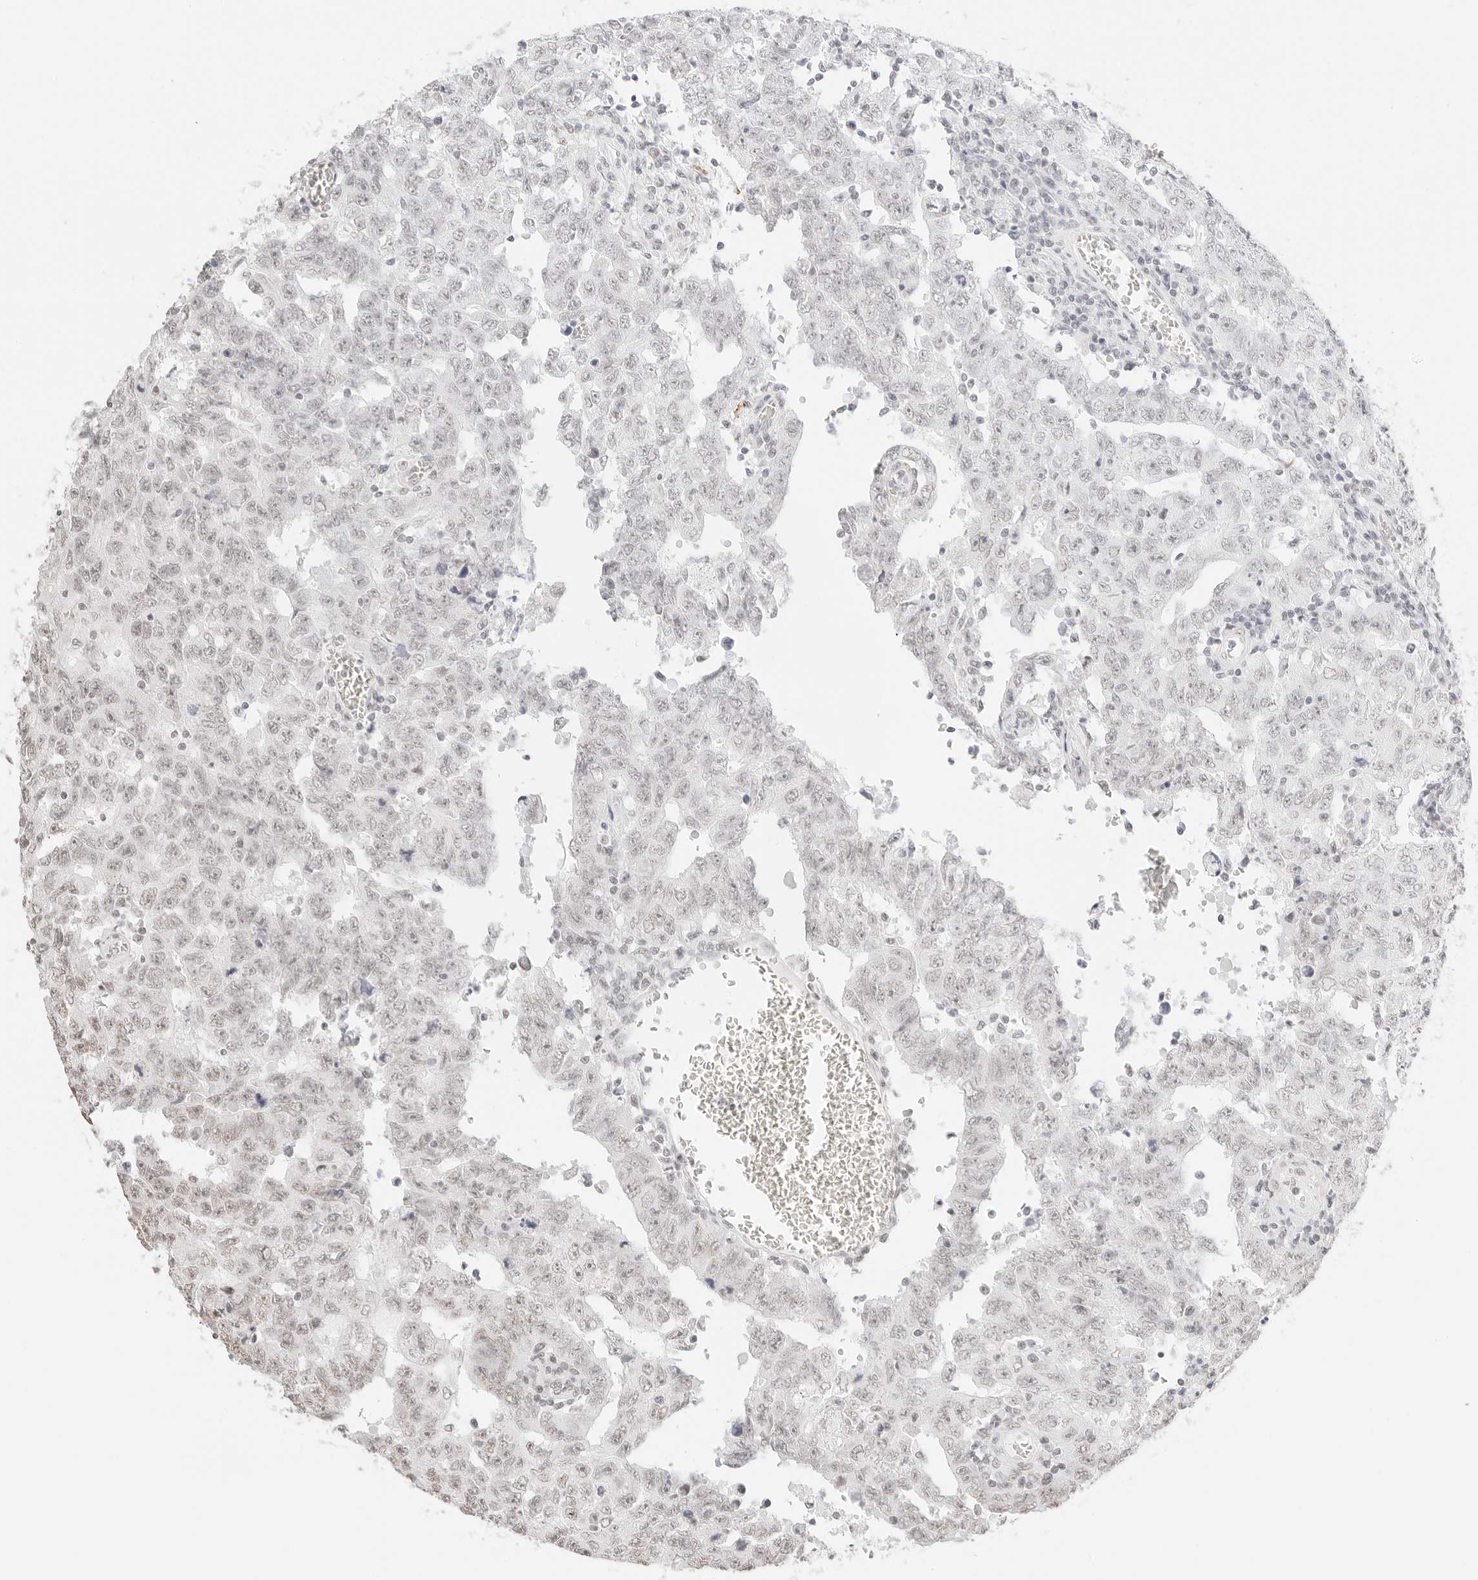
{"staining": {"intensity": "negative", "quantity": "none", "location": "none"}, "tissue": "testis cancer", "cell_type": "Tumor cells", "image_type": "cancer", "snomed": [{"axis": "morphology", "description": "Carcinoma, Embryonal, NOS"}, {"axis": "topography", "description": "Testis"}], "caption": "Immunohistochemistry (IHC) image of neoplastic tissue: human testis embryonal carcinoma stained with DAB shows no significant protein positivity in tumor cells. Nuclei are stained in blue.", "gene": "FBLN5", "patient": {"sex": "male", "age": 26}}